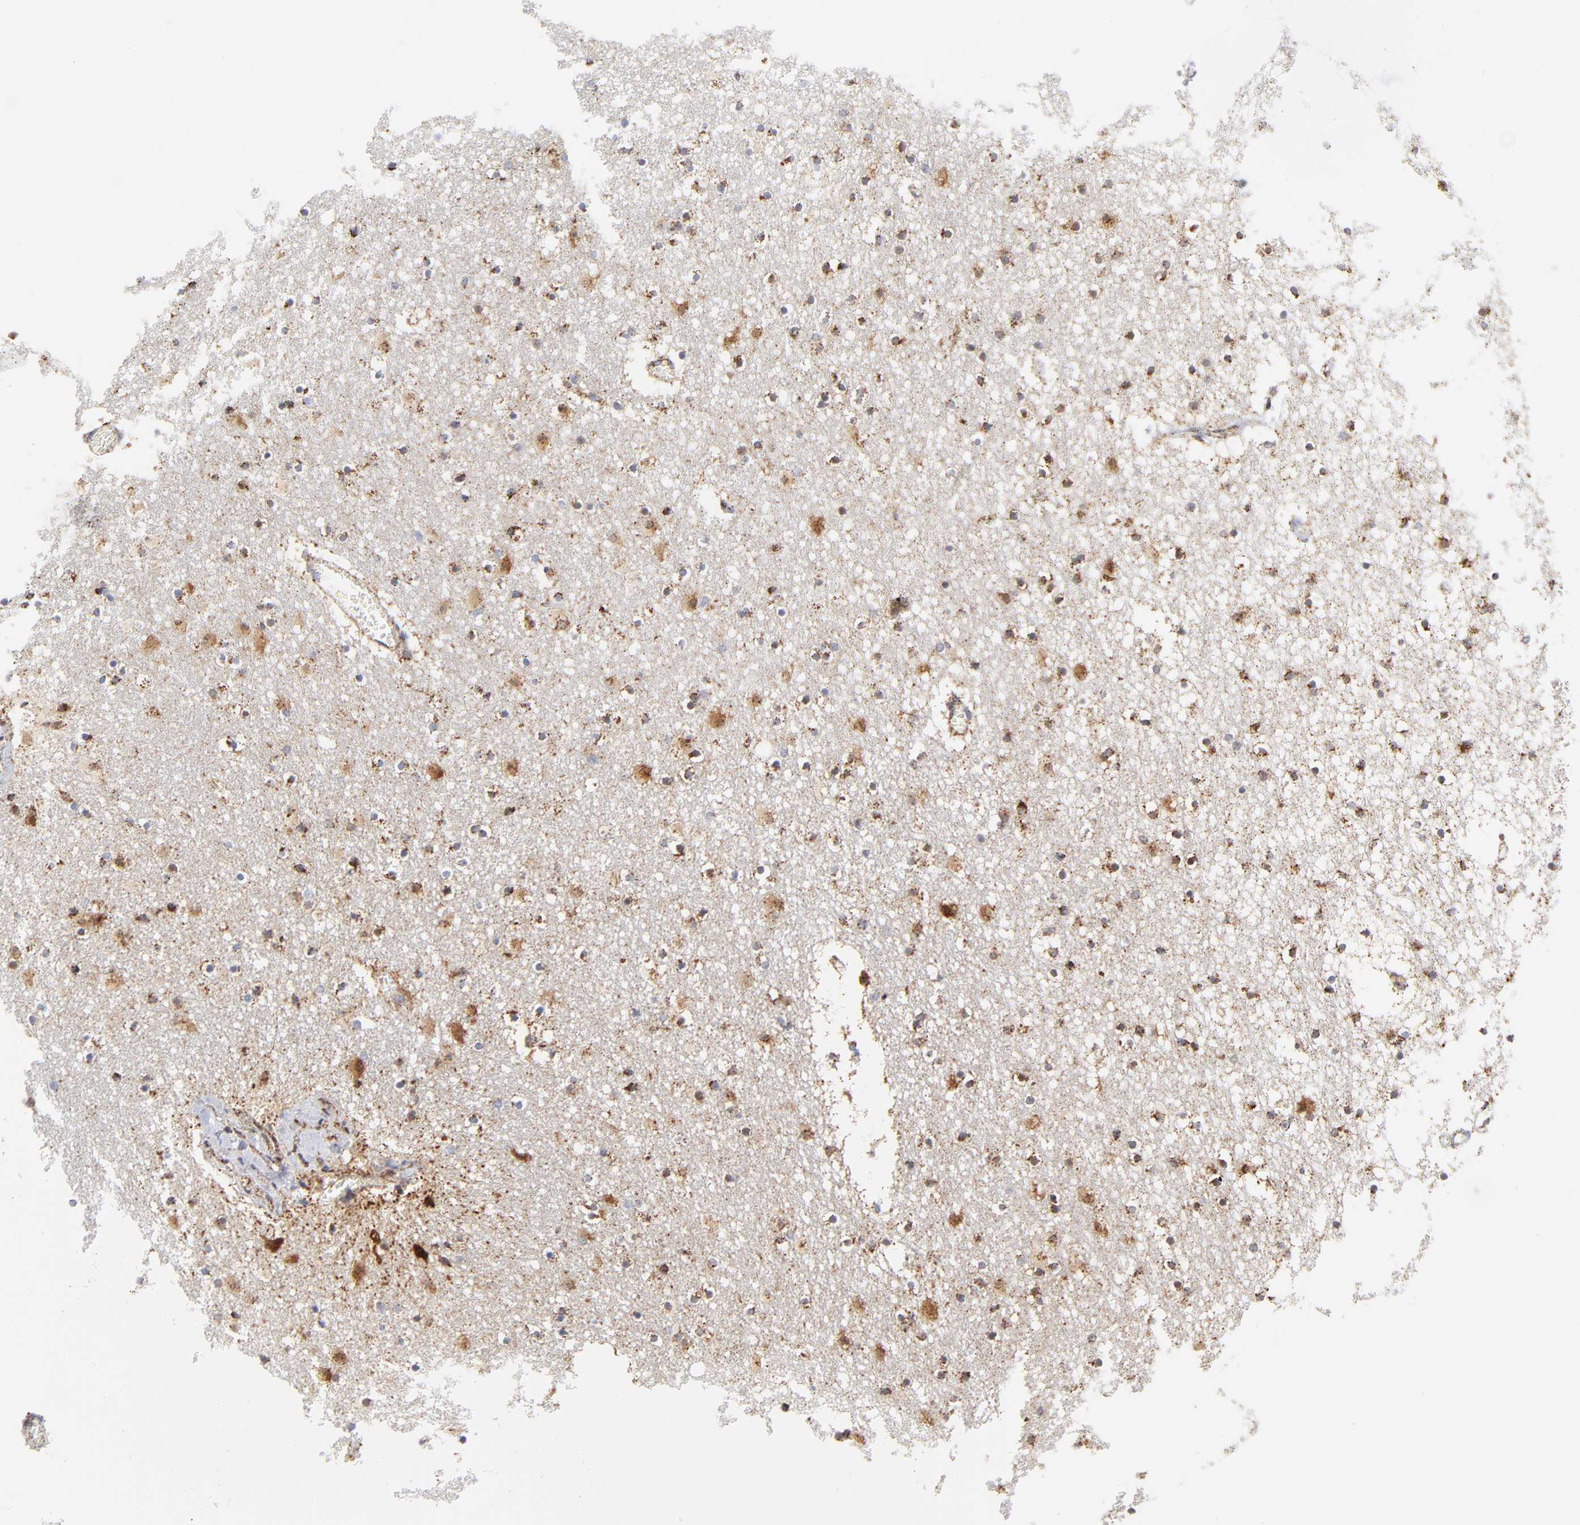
{"staining": {"intensity": "moderate", "quantity": "25%-75%", "location": "cytoplasmic/membranous"}, "tissue": "caudate", "cell_type": "Glial cells", "image_type": "normal", "snomed": [{"axis": "morphology", "description": "Normal tissue, NOS"}, {"axis": "topography", "description": "Lateral ventricle wall"}], "caption": "Protein expression analysis of unremarkable human caudate reveals moderate cytoplasmic/membranous staining in about 25%-75% of glial cells. (DAB (3,3'-diaminobenzidine) = brown stain, brightfield microscopy at high magnification).", "gene": "DIABLO", "patient": {"sex": "male", "age": 45}}